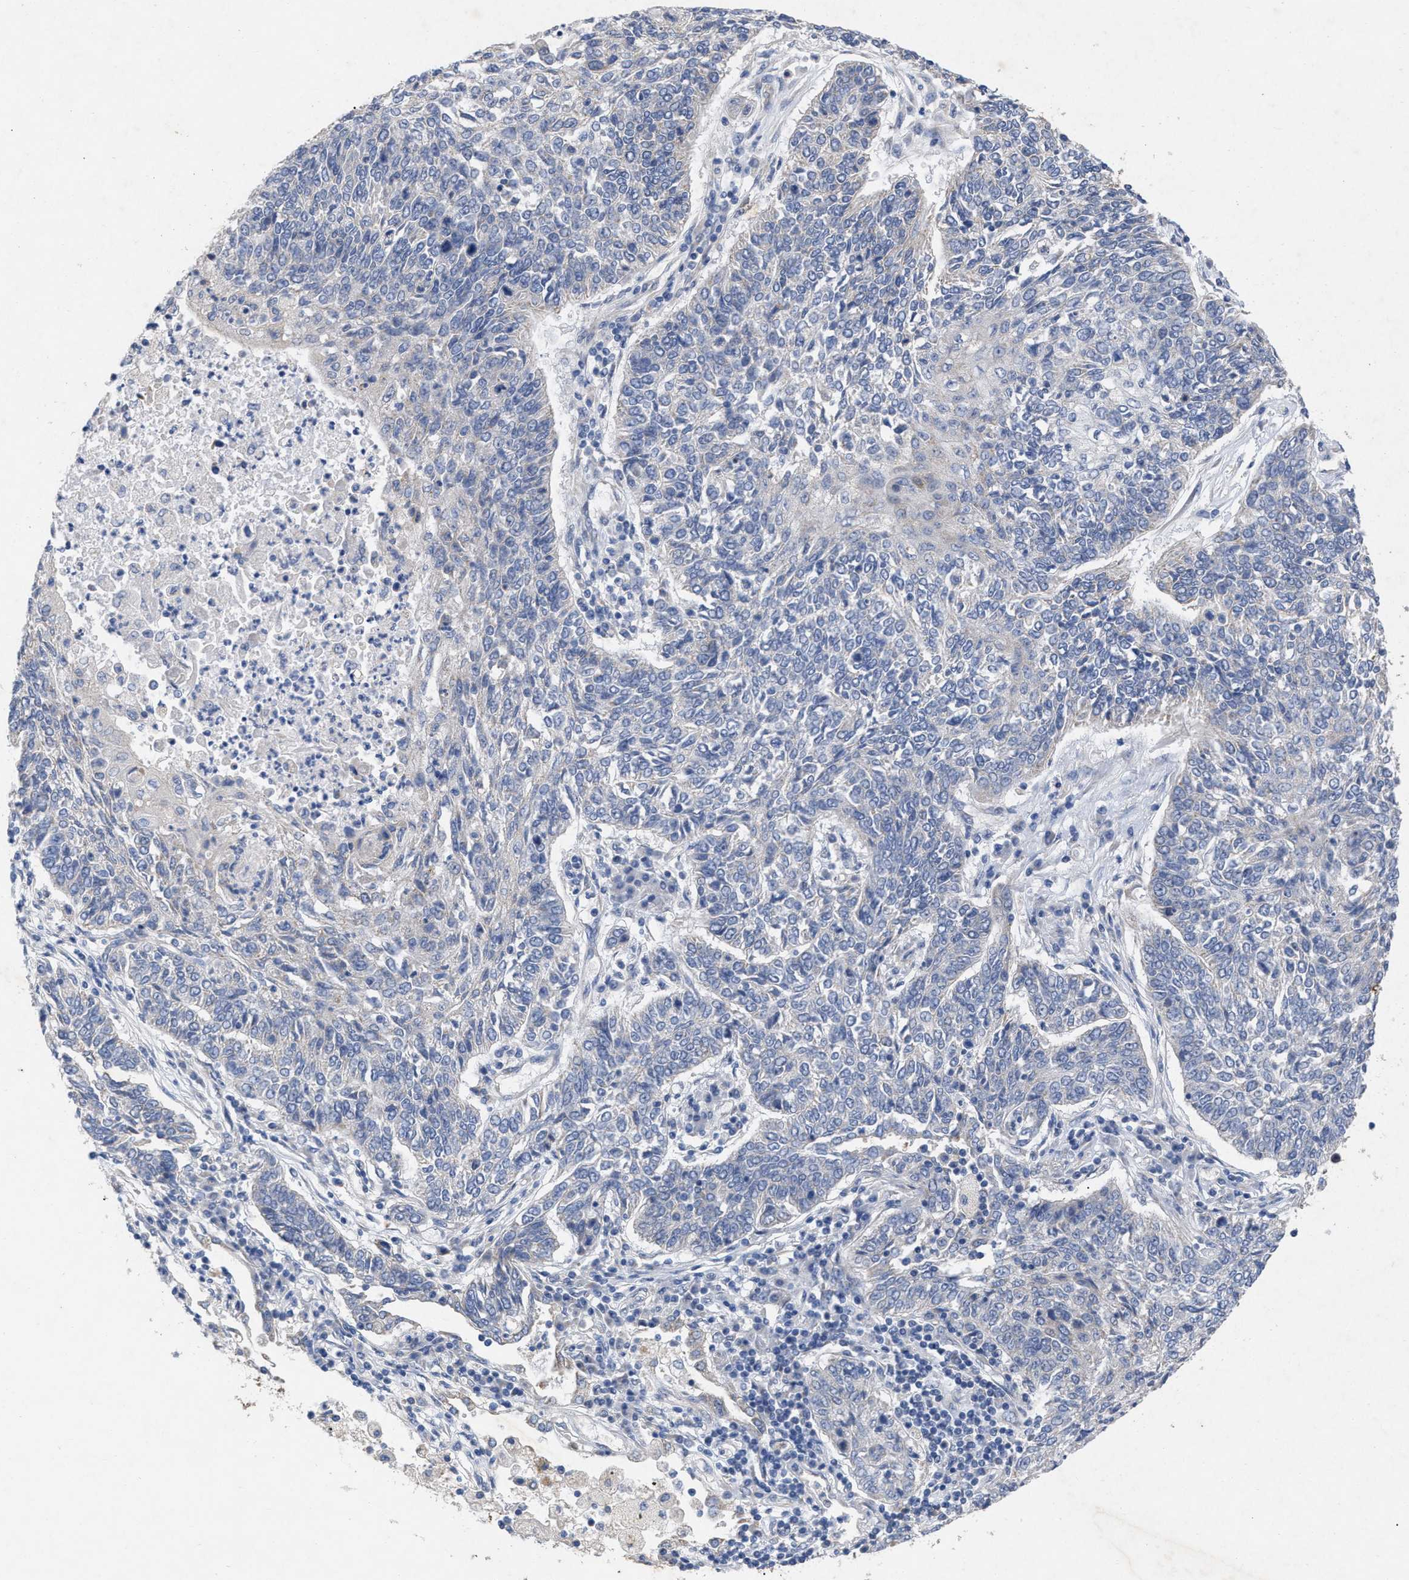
{"staining": {"intensity": "negative", "quantity": "none", "location": "none"}, "tissue": "lung cancer", "cell_type": "Tumor cells", "image_type": "cancer", "snomed": [{"axis": "morphology", "description": "Normal tissue, NOS"}, {"axis": "morphology", "description": "Squamous cell carcinoma, NOS"}, {"axis": "topography", "description": "Cartilage tissue"}, {"axis": "topography", "description": "Bronchus"}, {"axis": "topography", "description": "Lung"}], "caption": "Photomicrograph shows no significant protein staining in tumor cells of lung cancer (squamous cell carcinoma).", "gene": "VIP", "patient": {"sex": "female", "age": 49}}